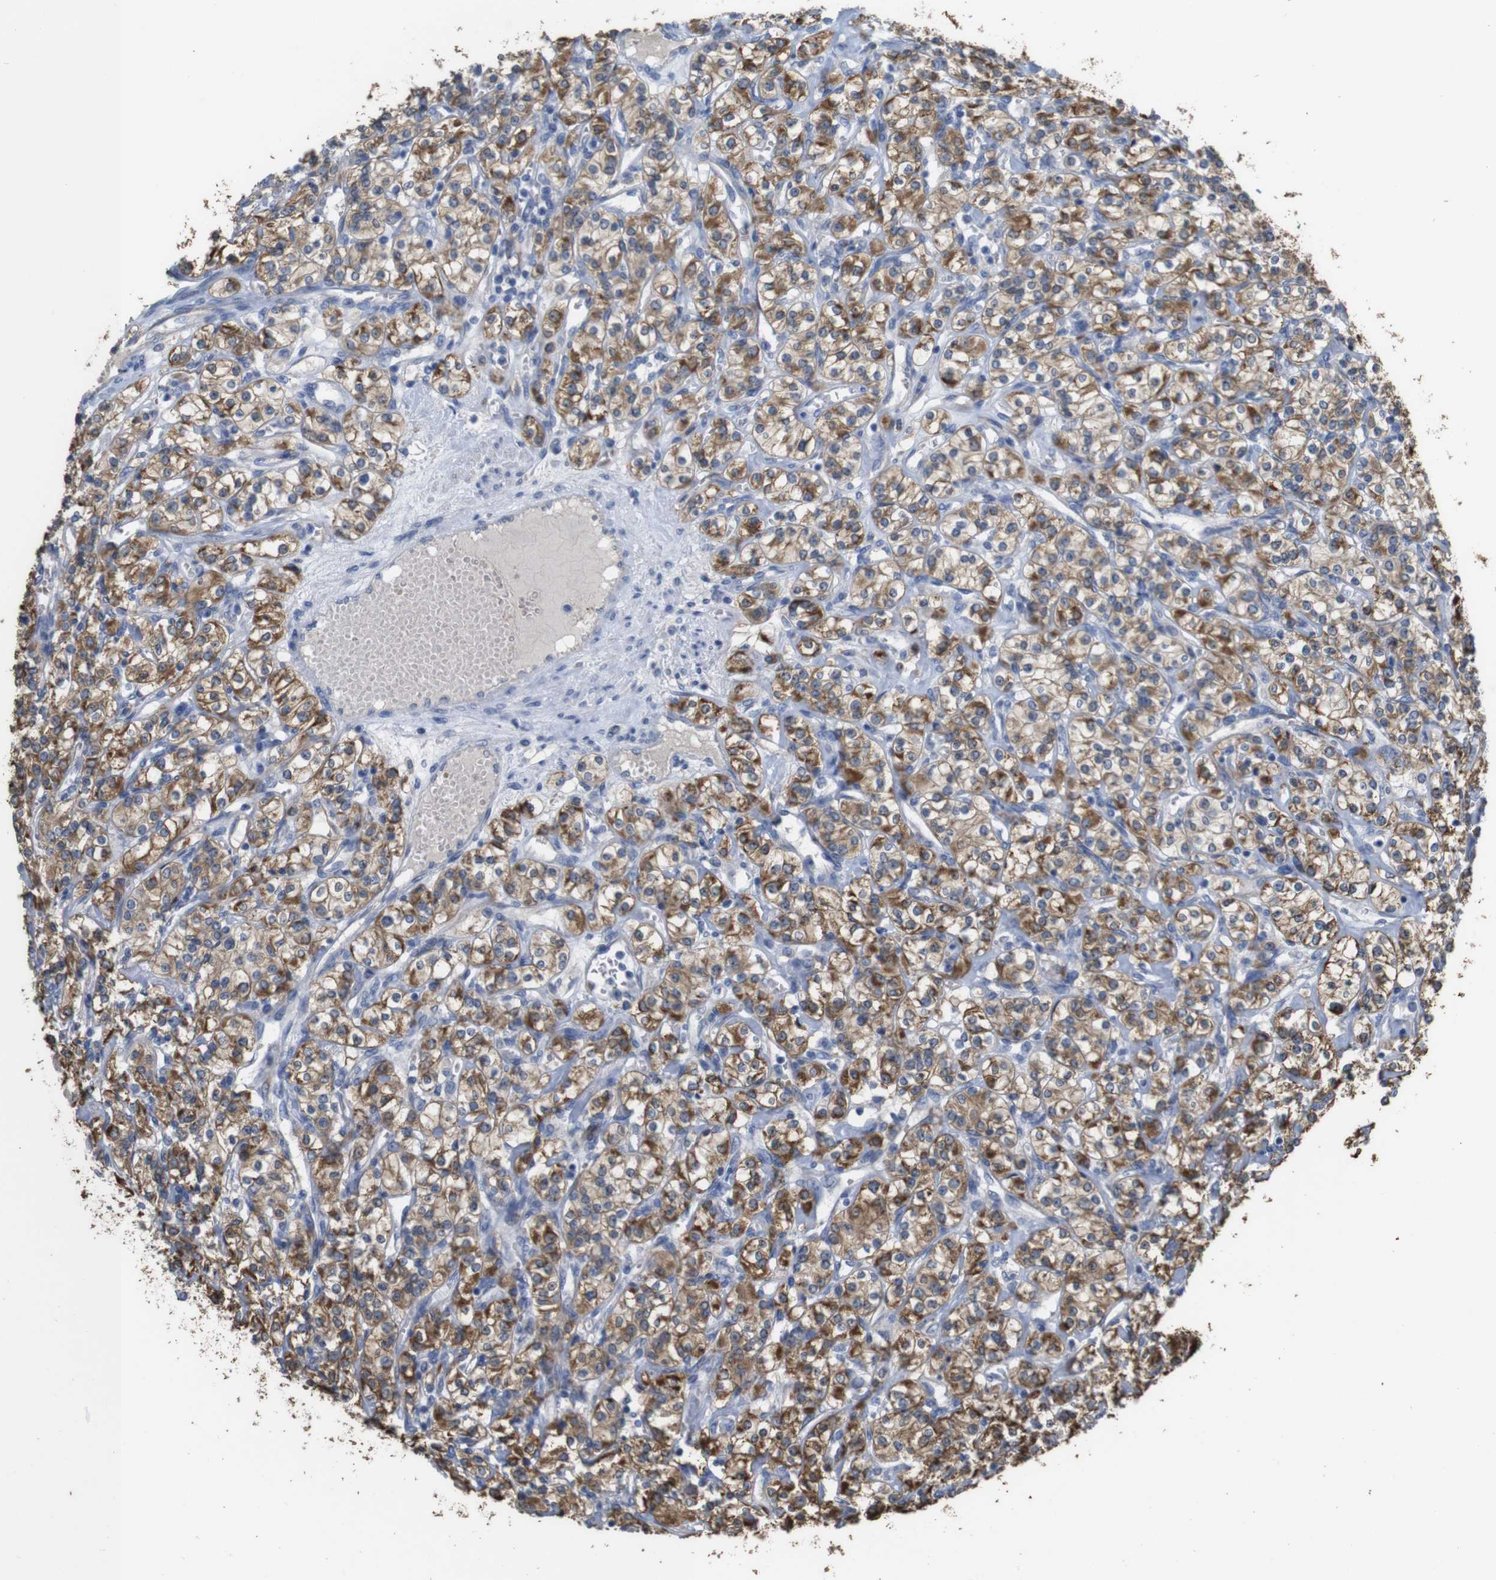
{"staining": {"intensity": "moderate", "quantity": ">75%", "location": "cytoplasmic/membranous"}, "tissue": "renal cancer", "cell_type": "Tumor cells", "image_type": "cancer", "snomed": [{"axis": "morphology", "description": "Adenocarcinoma, NOS"}, {"axis": "topography", "description": "Kidney"}], "caption": "High-power microscopy captured an immunohistochemistry (IHC) micrograph of adenocarcinoma (renal), revealing moderate cytoplasmic/membranous positivity in approximately >75% of tumor cells.", "gene": "PTPRR", "patient": {"sex": "male", "age": 77}}